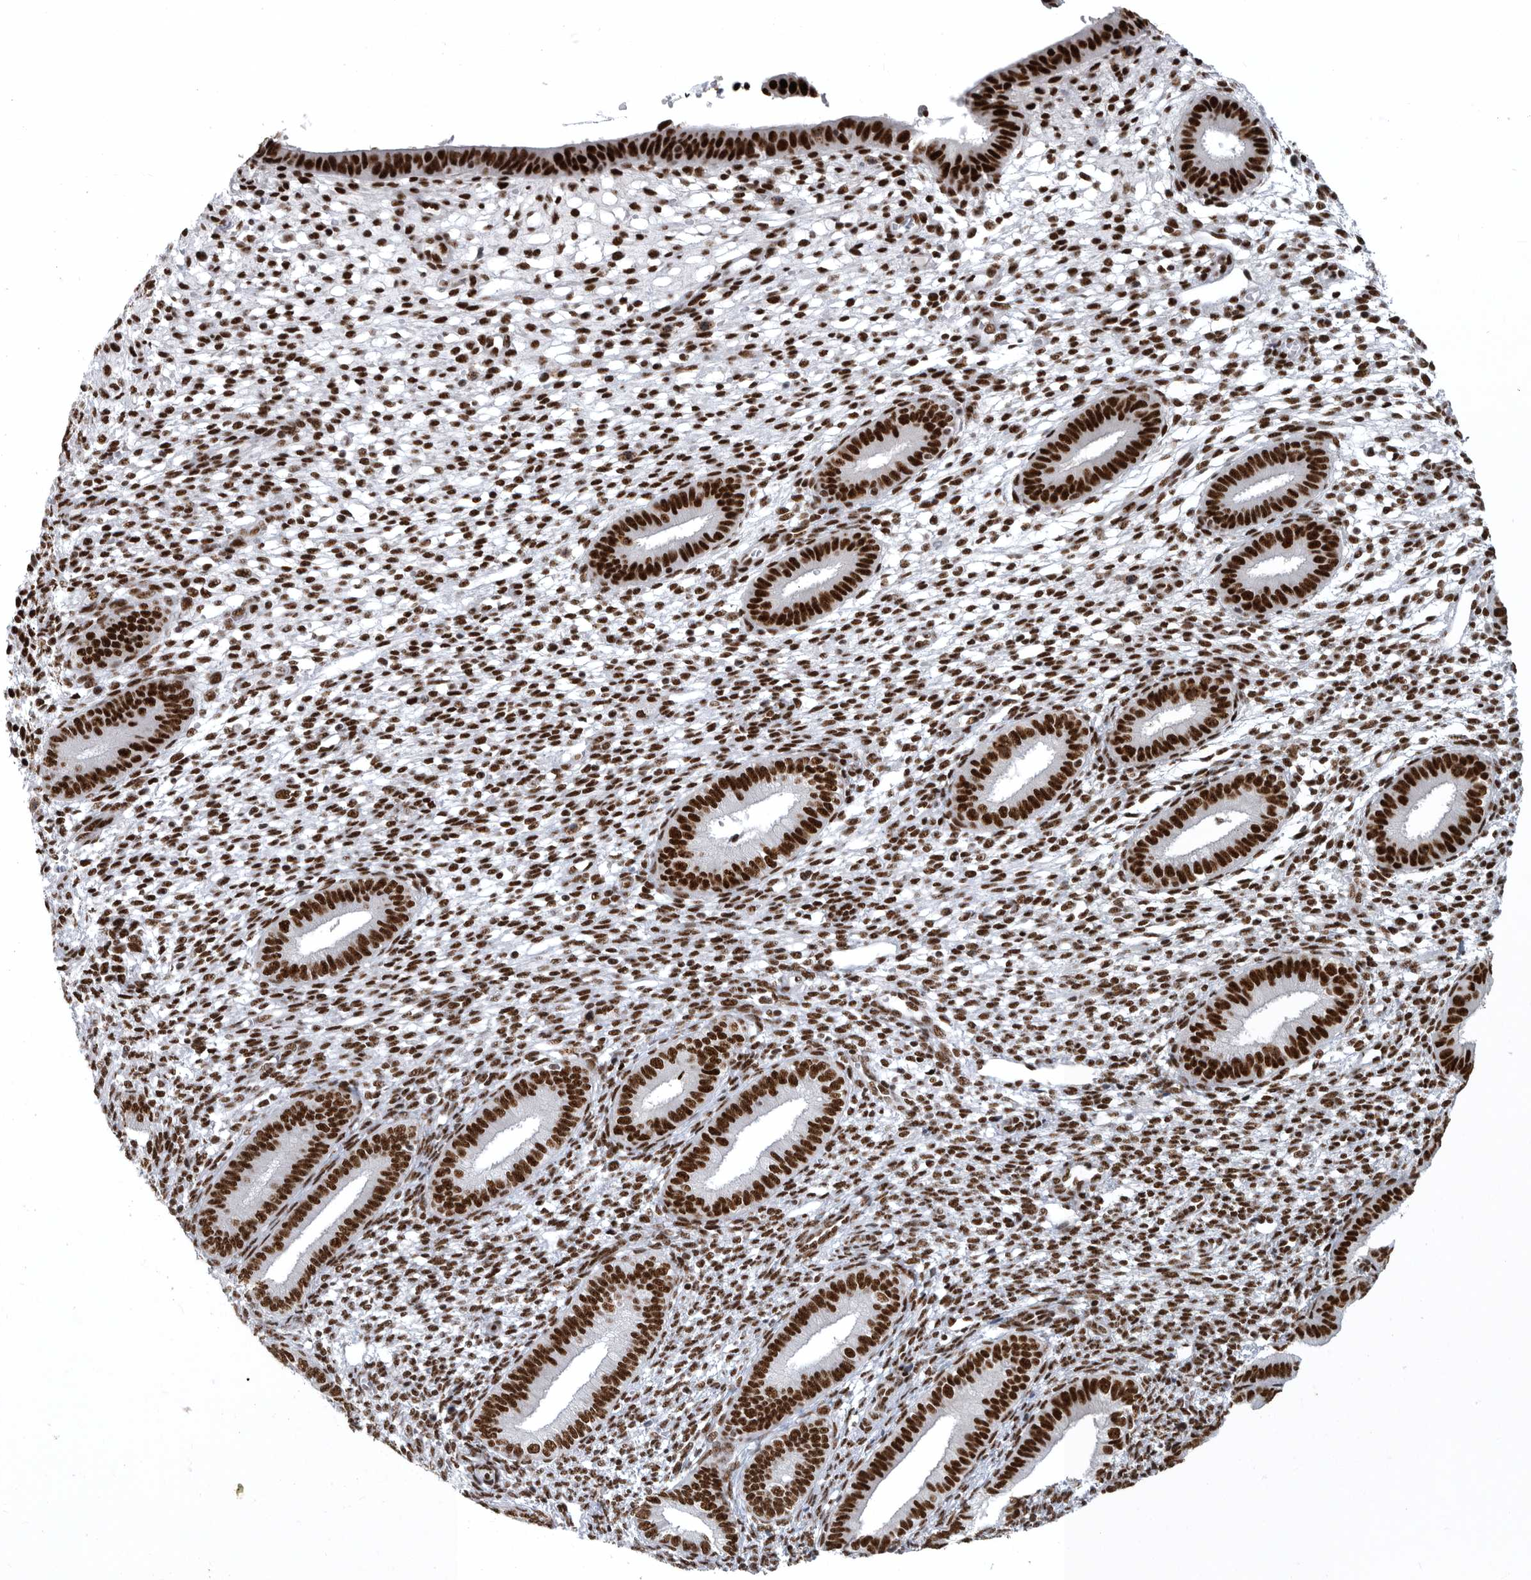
{"staining": {"intensity": "moderate", "quantity": ">75%", "location": "nuclear"}, "tissue": "endometrium", "cell_type": "Cells in endometrial stroma", "image_type": "normal", "snomed": [{"axis": "morphology", "description": "Normal tissue, NOS"}, {"axis": "topography", "description": "Endometrium"}], "caption": "Protein staining shows moderate nuclear staining in approximately >75% of cells in endometrial stroma in unremarkable endometrium. The protein is shown in brown color, while the nuclei are stained blue.", "gene": "BCLAF1", "patient": {"sex": "female", "age": 46}}